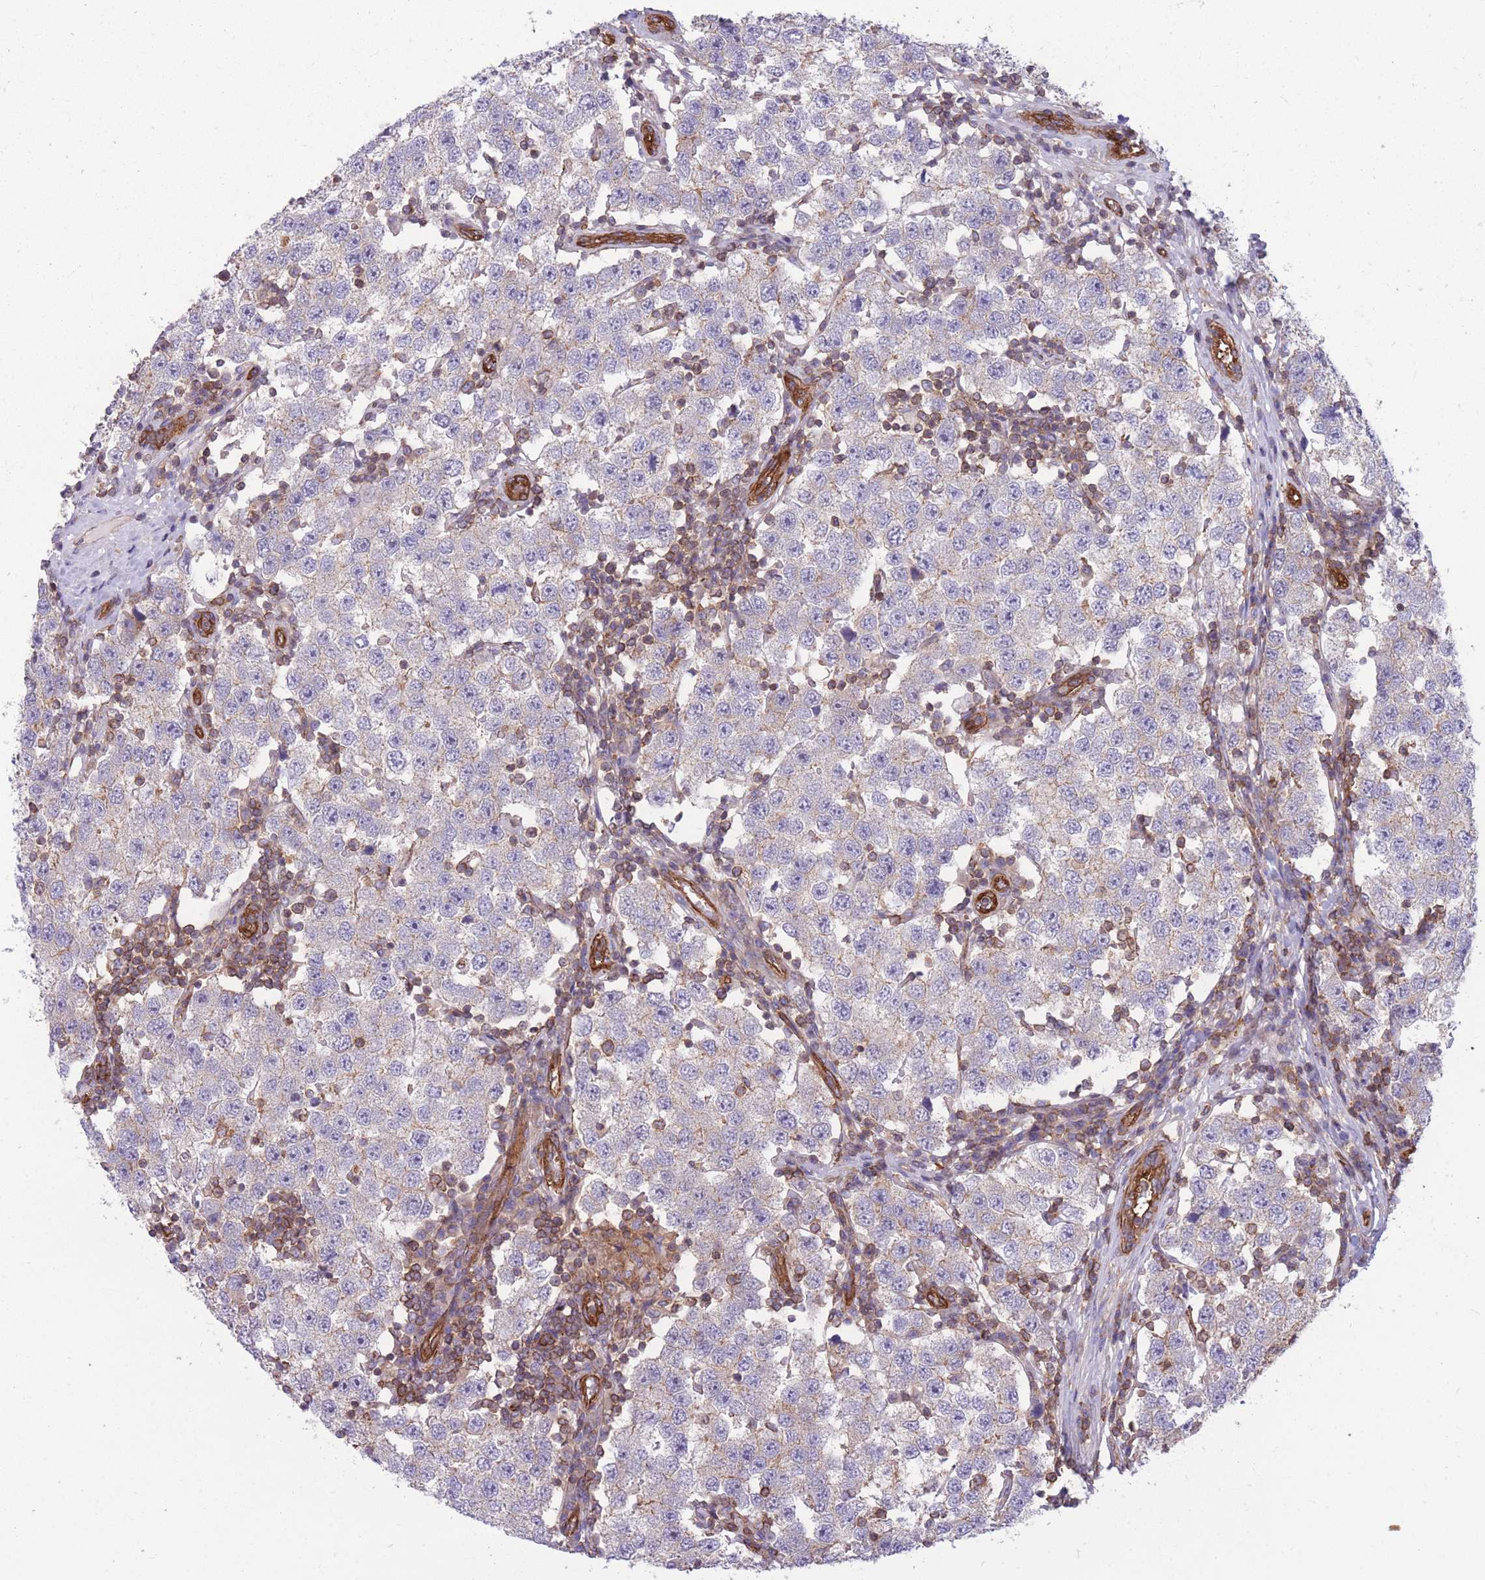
{"staining": {"intensity": "weak", "quantity": "<25%", "location": "cytoplasmic/membranous"}, "tissue": "testis cancer", "cell_type": "Tumor cells", "image_type": "cancer", "snomed": [{"axis": "morphology", "description": "Seminoma, NOS"}, {"axis": "topography", "description": "Testis"}], "caption": "A histopathology image of testis cancer (seminoma) stained for a protein demonstrates no brown staining in tumor cells.", "gene": "GGA1", "patient": {"sex": "male", "age": 34}}